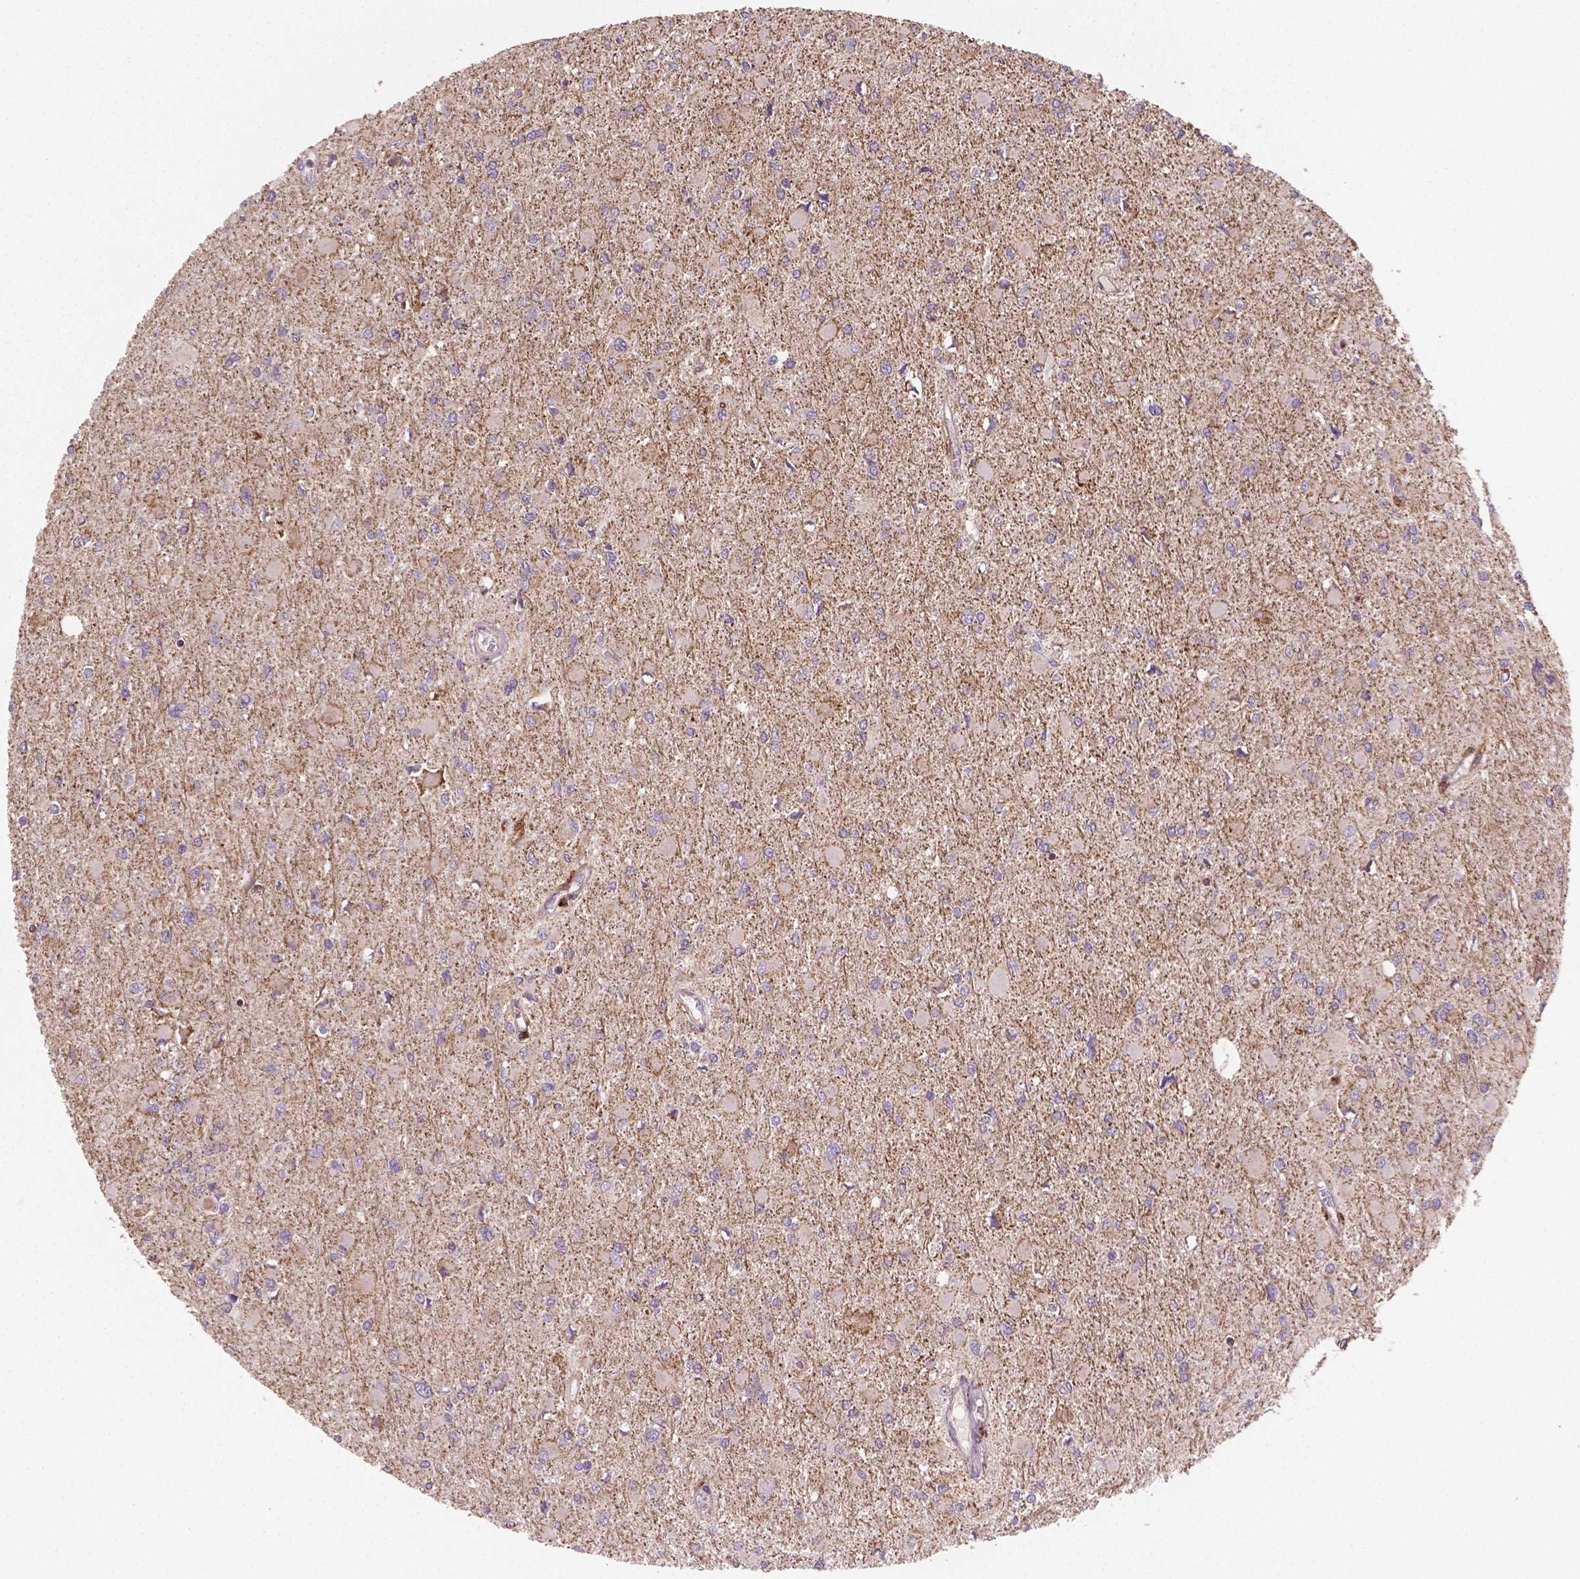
{"staining": {"intensity": "negative", "quantity": "none", "location": "none"}, "tissue": "glioma", "cell_type": "Tumor cells", "image_type": "cancer", "snomed": [{"axis": "morphology", "description": "Glioma, malignant, High grade"}, {"axis": "topography", "description": "Cerebral cortex"}], "caption": "Immunohistochemistry micrograph of neoplastic tissue: malignant high-grade glioma stained with DAB (3,3'-diaminobenzidine) shows no significant protein expression in tumor cells.", "gene": "TCAF1", "patient": {"sex": "female", "age": 36}}